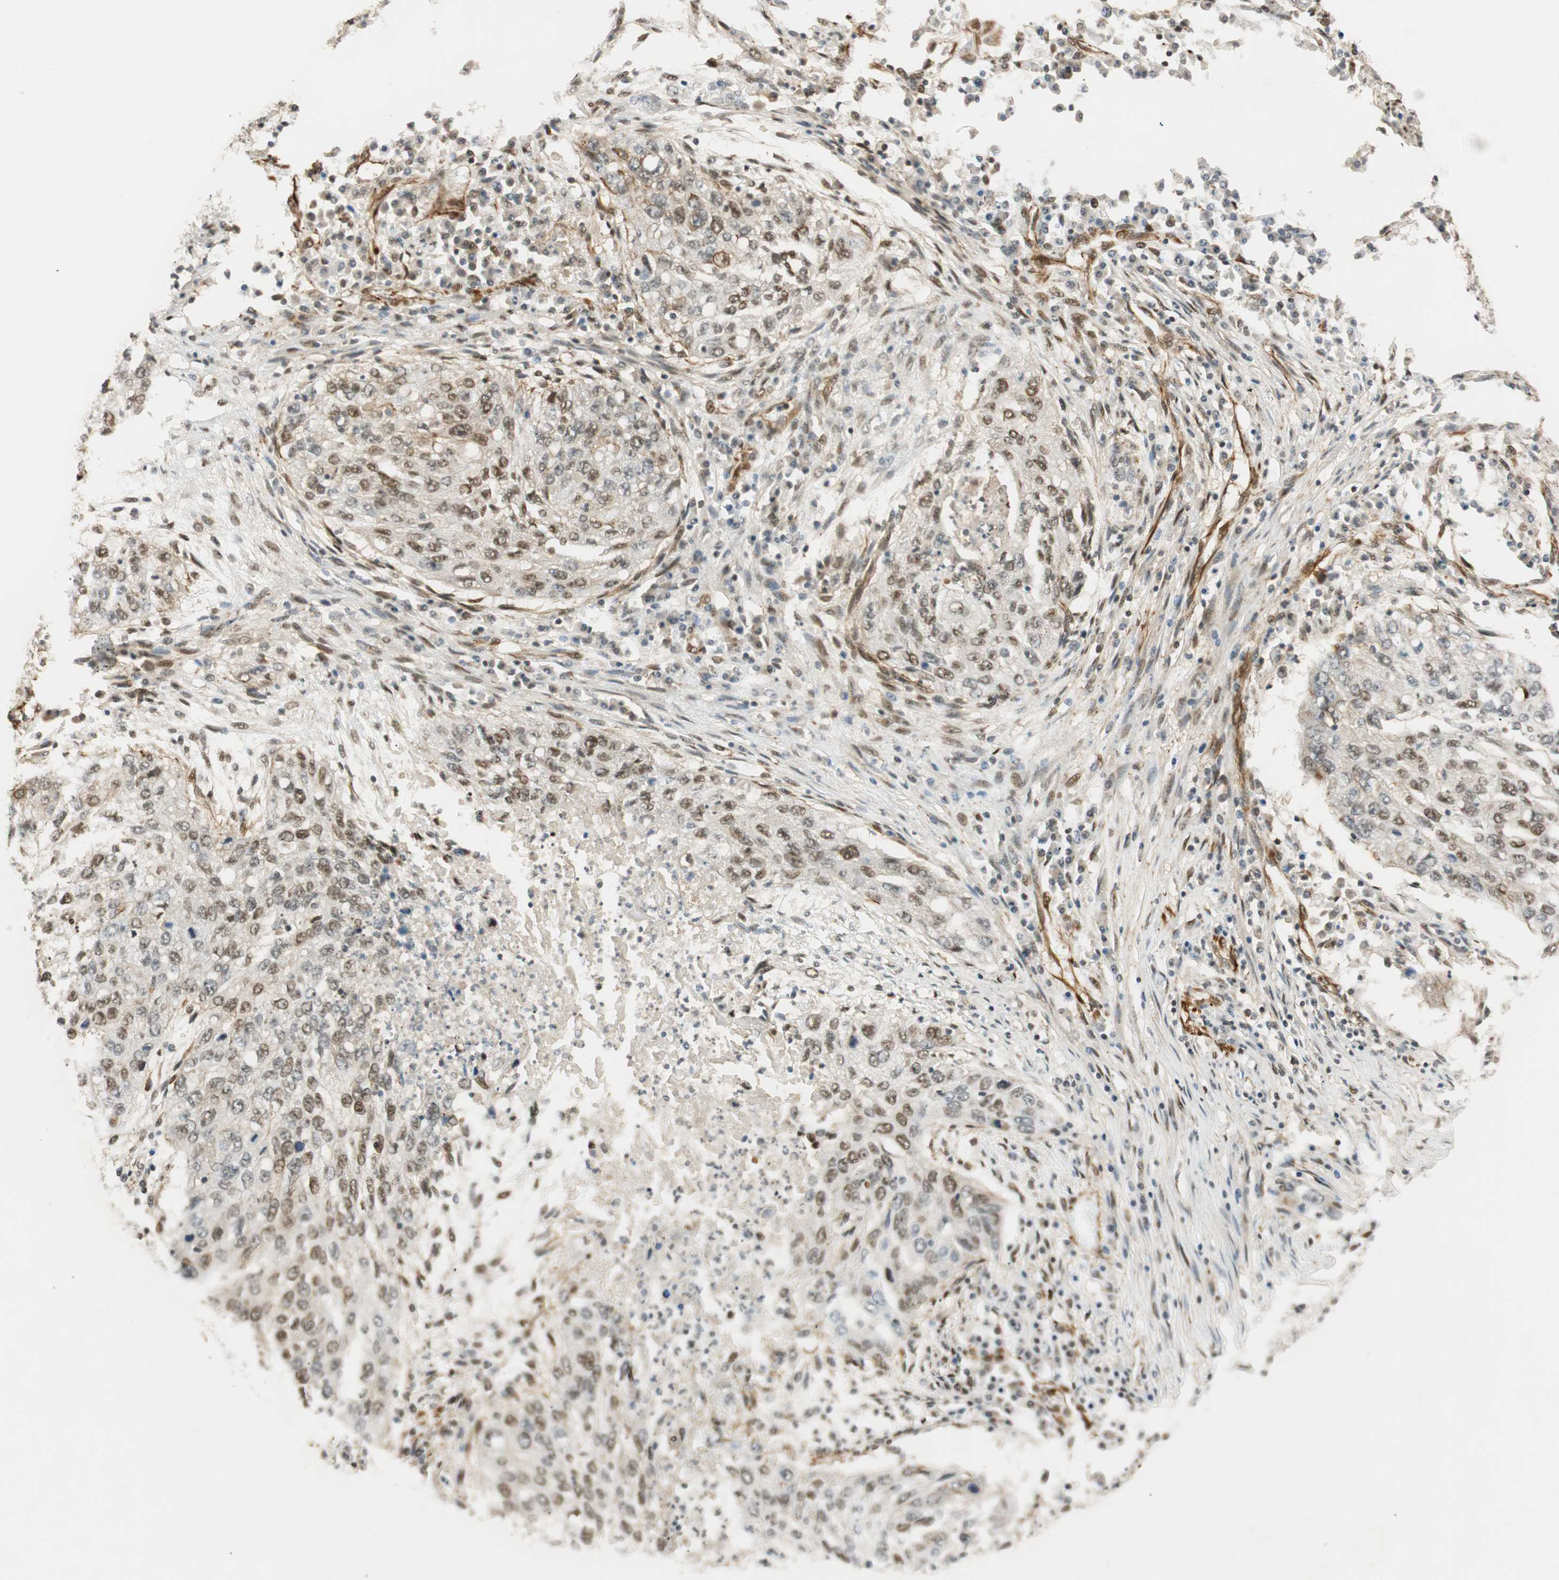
{"staining": {"intensity": "weak", "quantity": "<25%", "location": "nuclear"}, "tissue": "lung cancer", "cell_type": "Tumor cells", "image_type": "cancer", "snomed": [{"axis": "morphology", "description": "Squamous cell carcinoma, NOS"}, {"axis": "topography", "description": "Lung"}], "caption": "This photomicrograph is of squamous cell carcinoma (lung) stained with IHC to label a protein in brown with the nuclei are counter-stained blue. There is no staining in tumor cells.", "gene": "NES", "patient": {"sex": "female", "age": 63}}